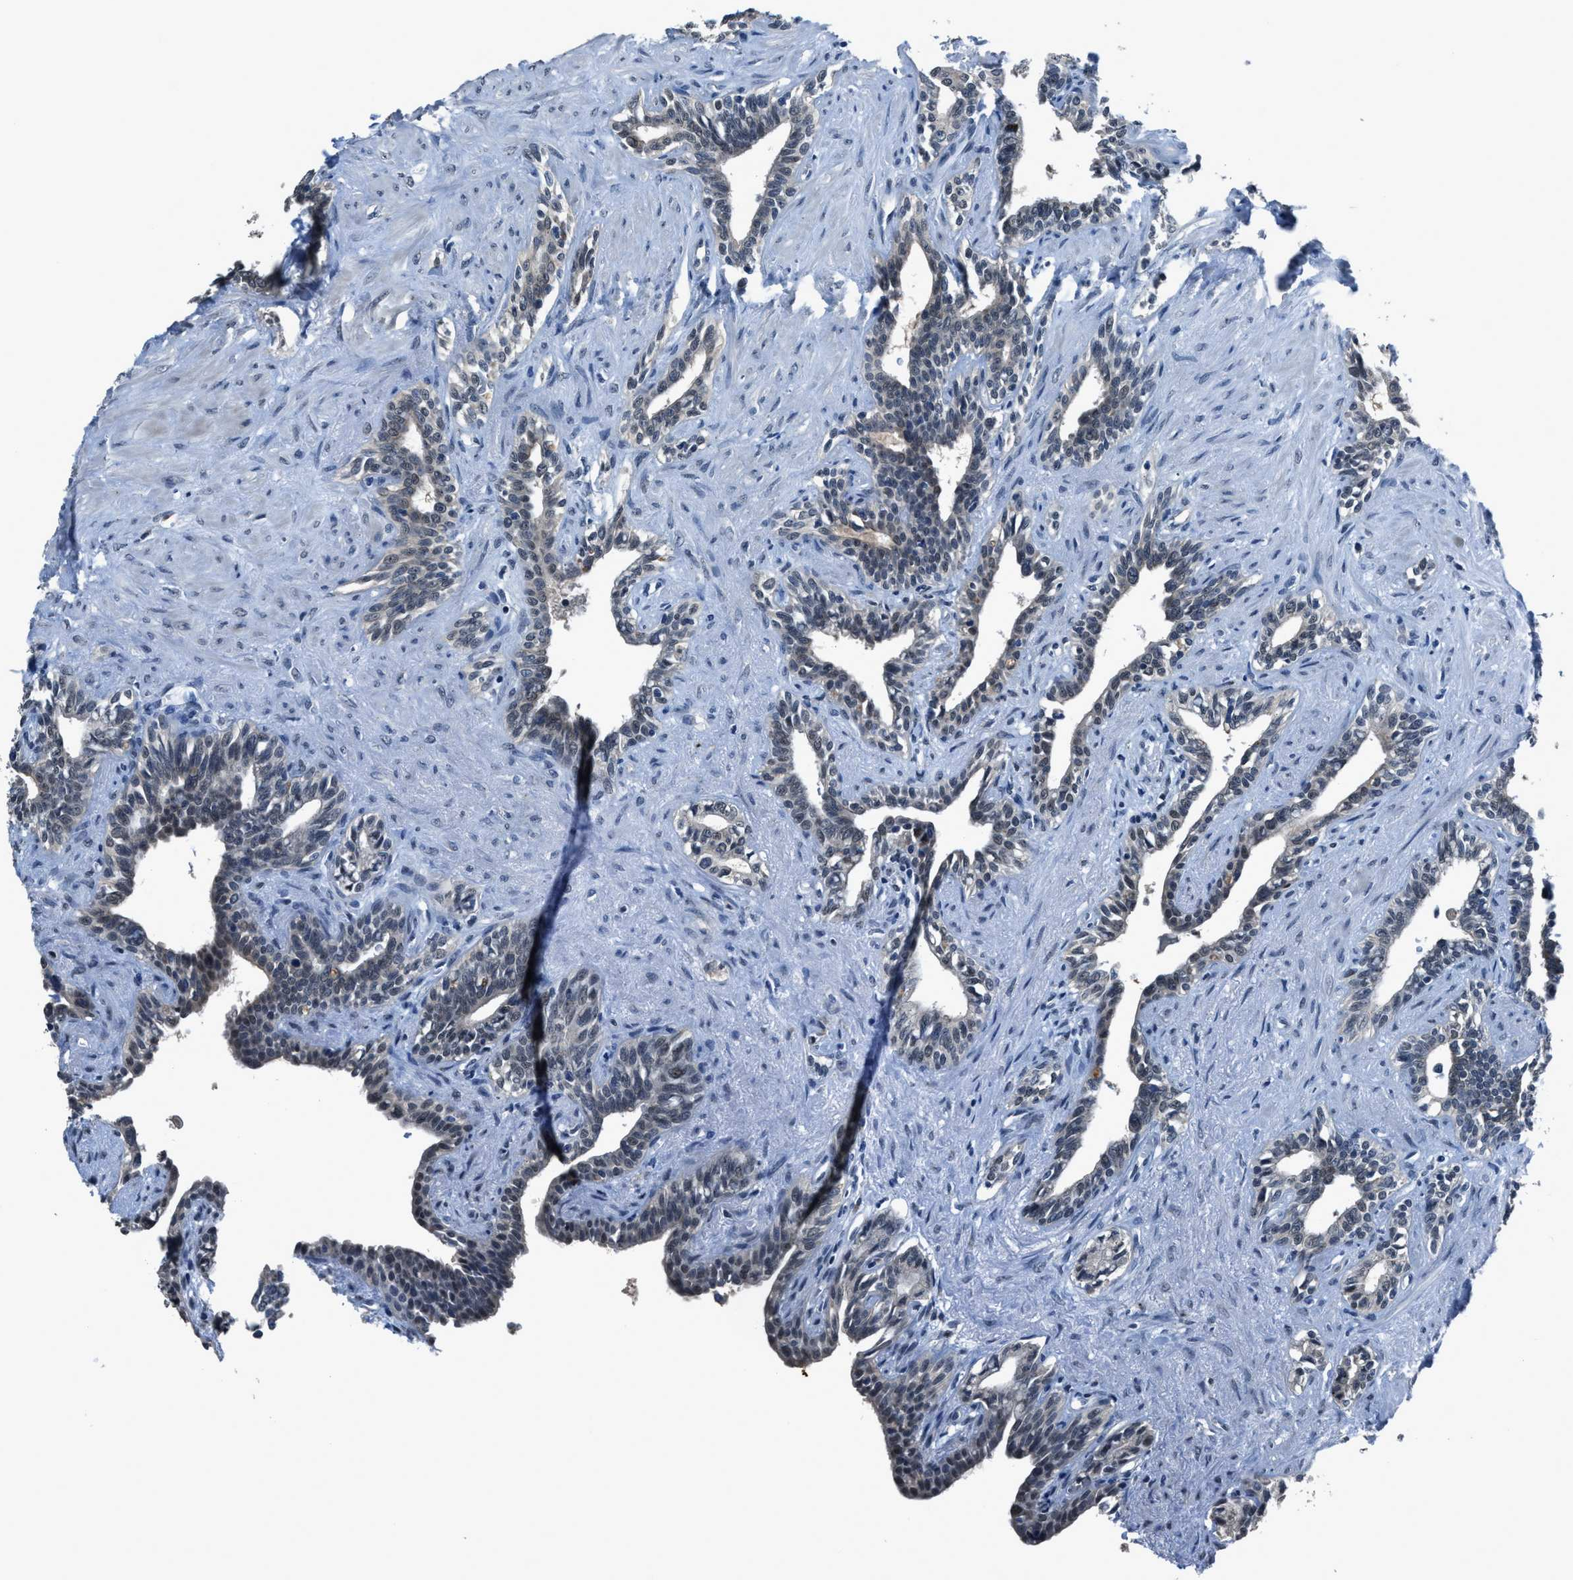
{"staining": {"intensity": "negative", "quantity": "none", "location": "none"}, "tissue": "seminal vesicle", "cell_type": "Glandular cells", "image_type": "normal", "snomed": [{"axis": "morphology", "description": "Normal tissue, NOS"}, {"axis": "morphology", "description": "Adenocarcinoma, High grade"}, {"axis": "topography", "description": "Prostate"}, {"axis": "topography", "description": "Seminal veicle"}], "caption": "This is an IHC histopathology image of normal human seminal vesicle. There is no expression in glandular cells.", "gene": "DUSP19", "patient": {"sex": "male", "age": 55}}